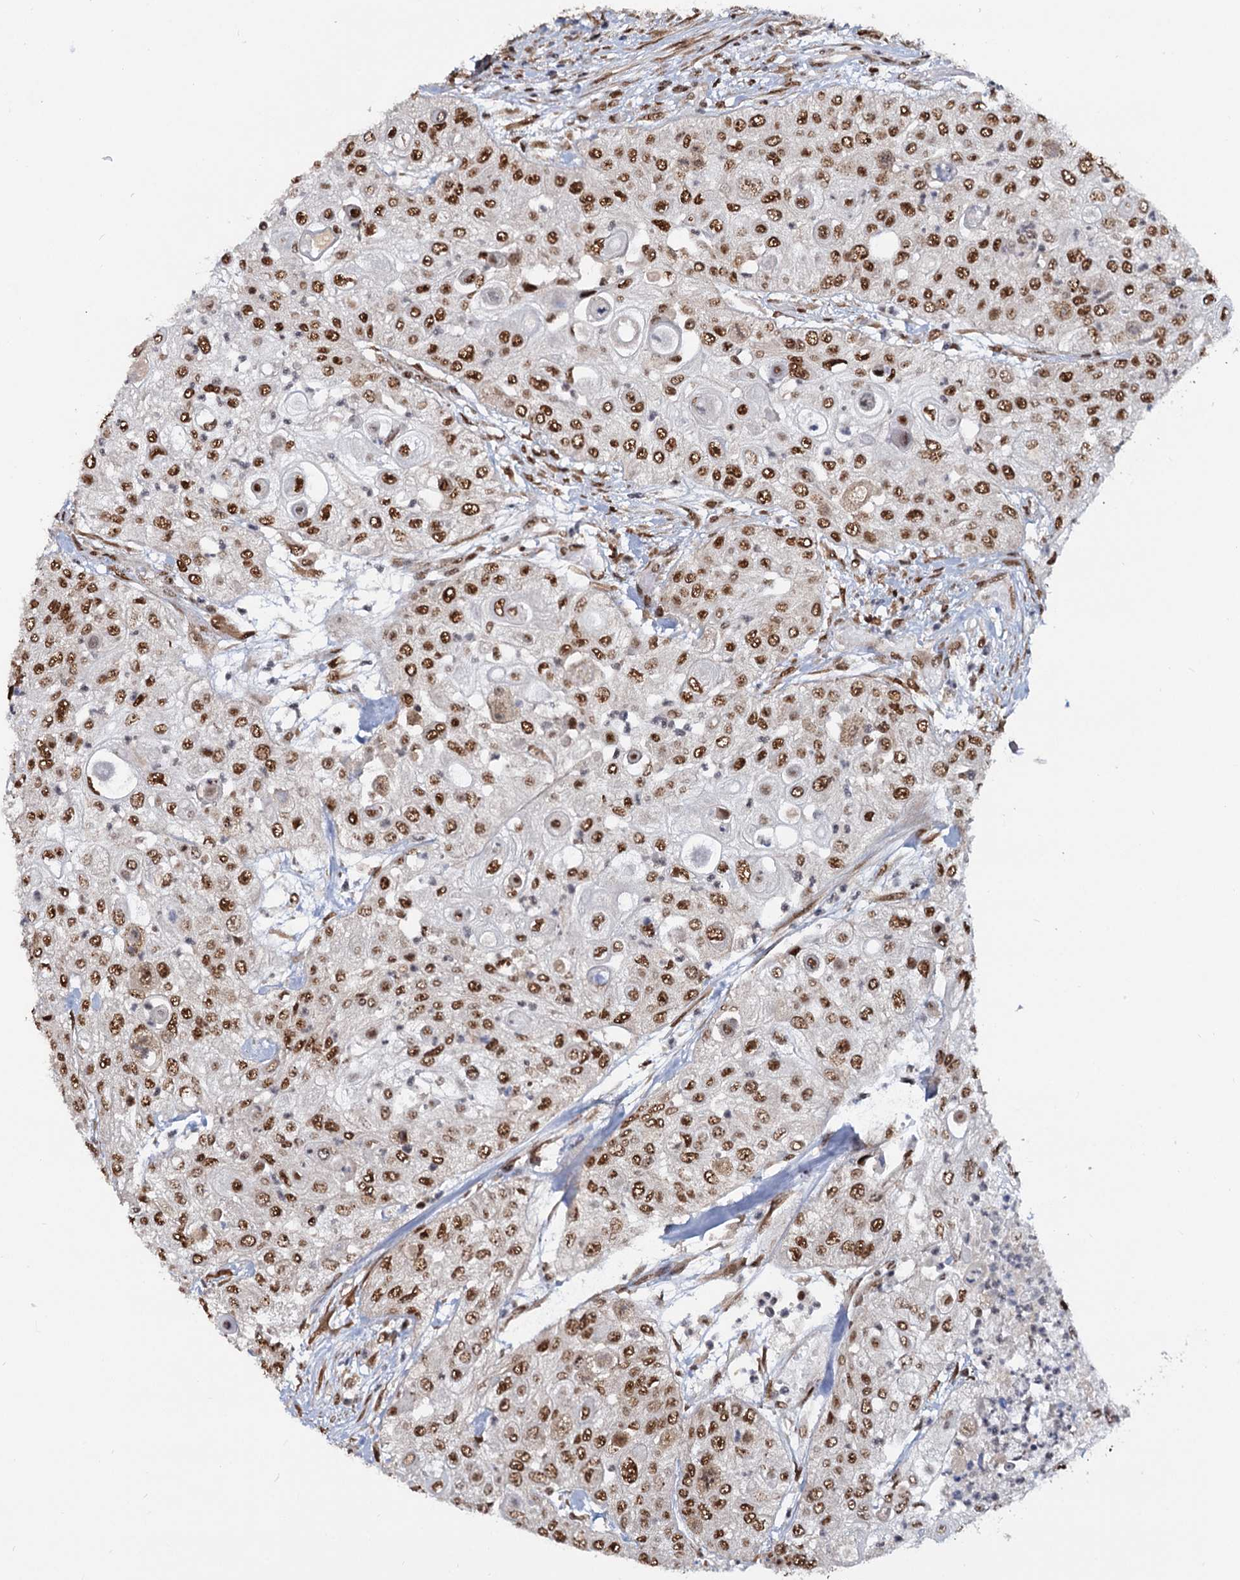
{"staining": {"intensity": "moderate", "quantity": ">75%", "location": "nuclear"}, "tissue": "urothelial cancer", "cell_type": "Tumor cells", "image_type": "cancer", "snomed": [{"axis": "morphology", "description": "Urothelial carcinoma, High grade"}, {"axis": "topography", "description": "Urinary bladder"}], "caption": "This is an image of immunohistochemistry staining of high-grade urothelial carcinoma, which shows moderate positivity in the nuclear of tumor cells.", "gene": "WBP4", "patient": {"sex": "female", "age": 79}}